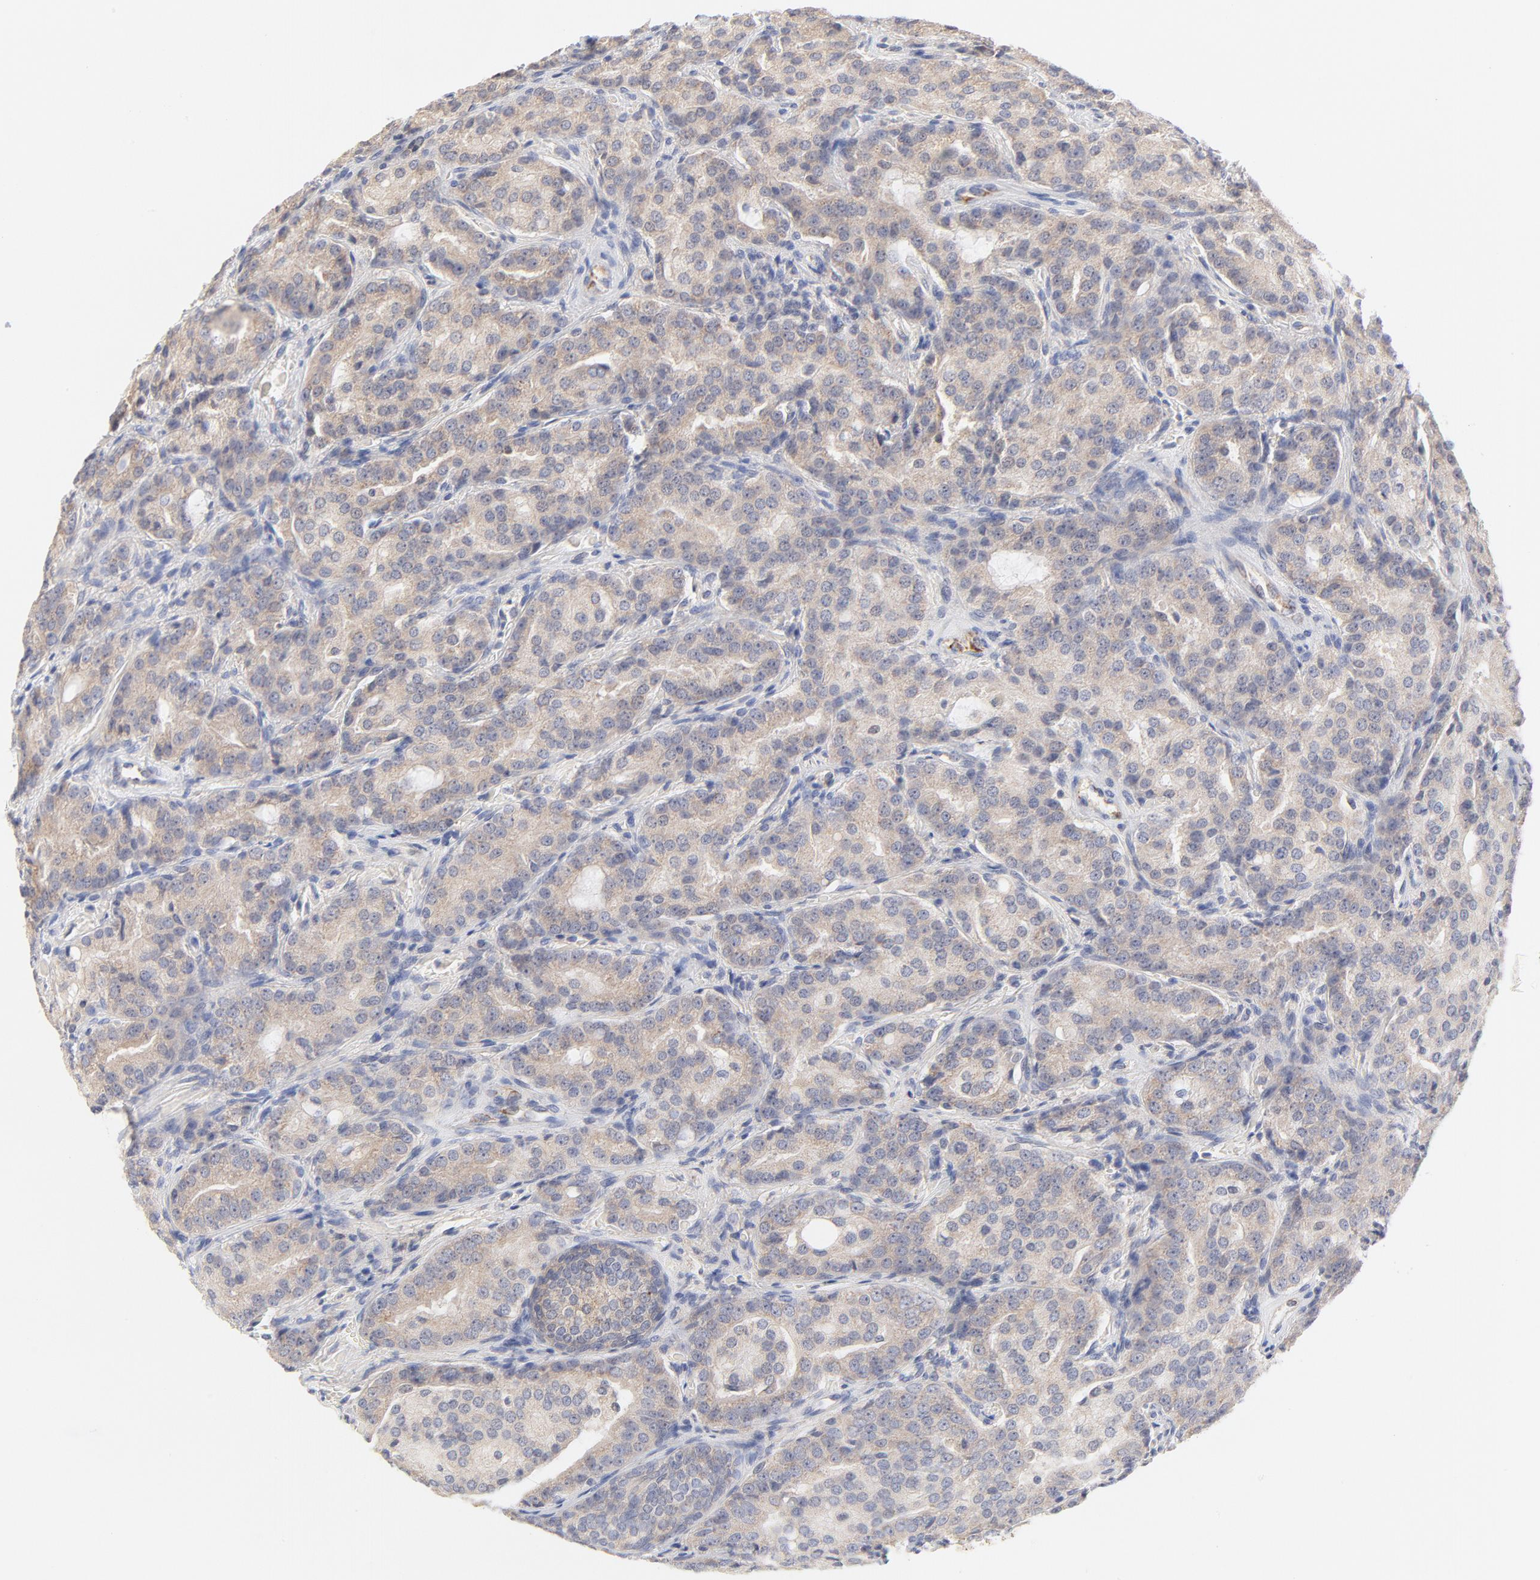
{"staining": {"intensity": "weak", "quantity": ">75%", "location": "cytoplasmic/membranous"}, "tissue": "prostate cancer", "cell_type": "Tumor cells", "image_type": "cancer", "snomed": [{"axis": "morphology", "description": "Adenocarcinoma, High grade"}, {"axis": "topography", "description": "Prostate"}], "caption": "The image displays staining of prostate cancer (high-grade adenocarcinoma), revealing weak cytoplasmic/membranous protein staining (brown color) within tumor cells.", "gene": "MTERF2", "patient": {"sex": "male", "age": 72}}